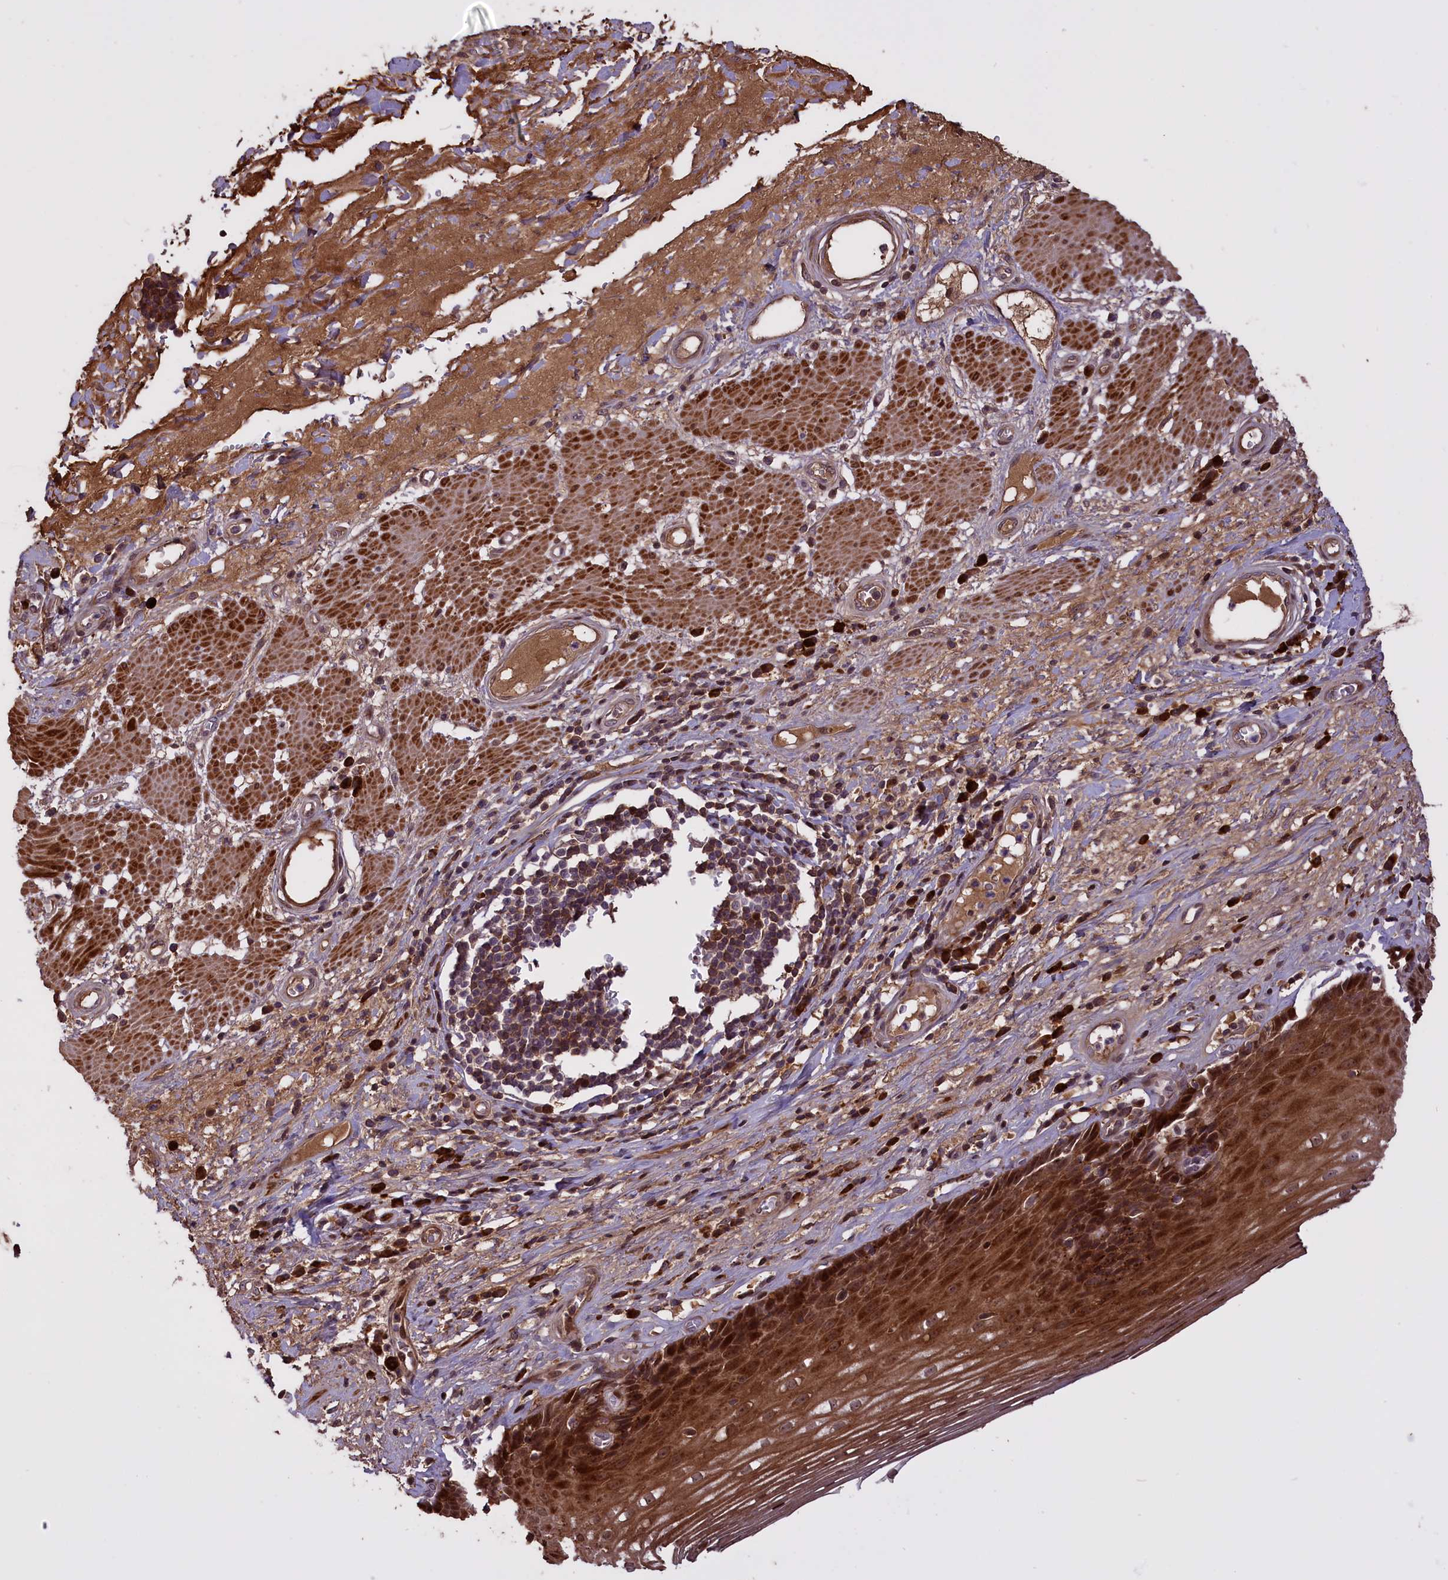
{"staining": {"intensity": "strong", "quantity": ">75%", "location": "cytoplasmic/membranous,nuclear"}, "tissue": "esophagus", "cell_type": "Squamous epithelial cells", "image_type": "normal", "snomed": [{"axis": "morphology", "description": "Normal tissue, NOS"}, {"axis": "topography", "description": "Esophagus"}], "caption": "Immunohistochemical staining of benign human esophagus shows strong cytoplasmic/membranous,nuclear protein expression in approximately >75% of squamous epithelial cells.", "gene": "ENHO", "patient": {"sex": "male", "age": 62}}